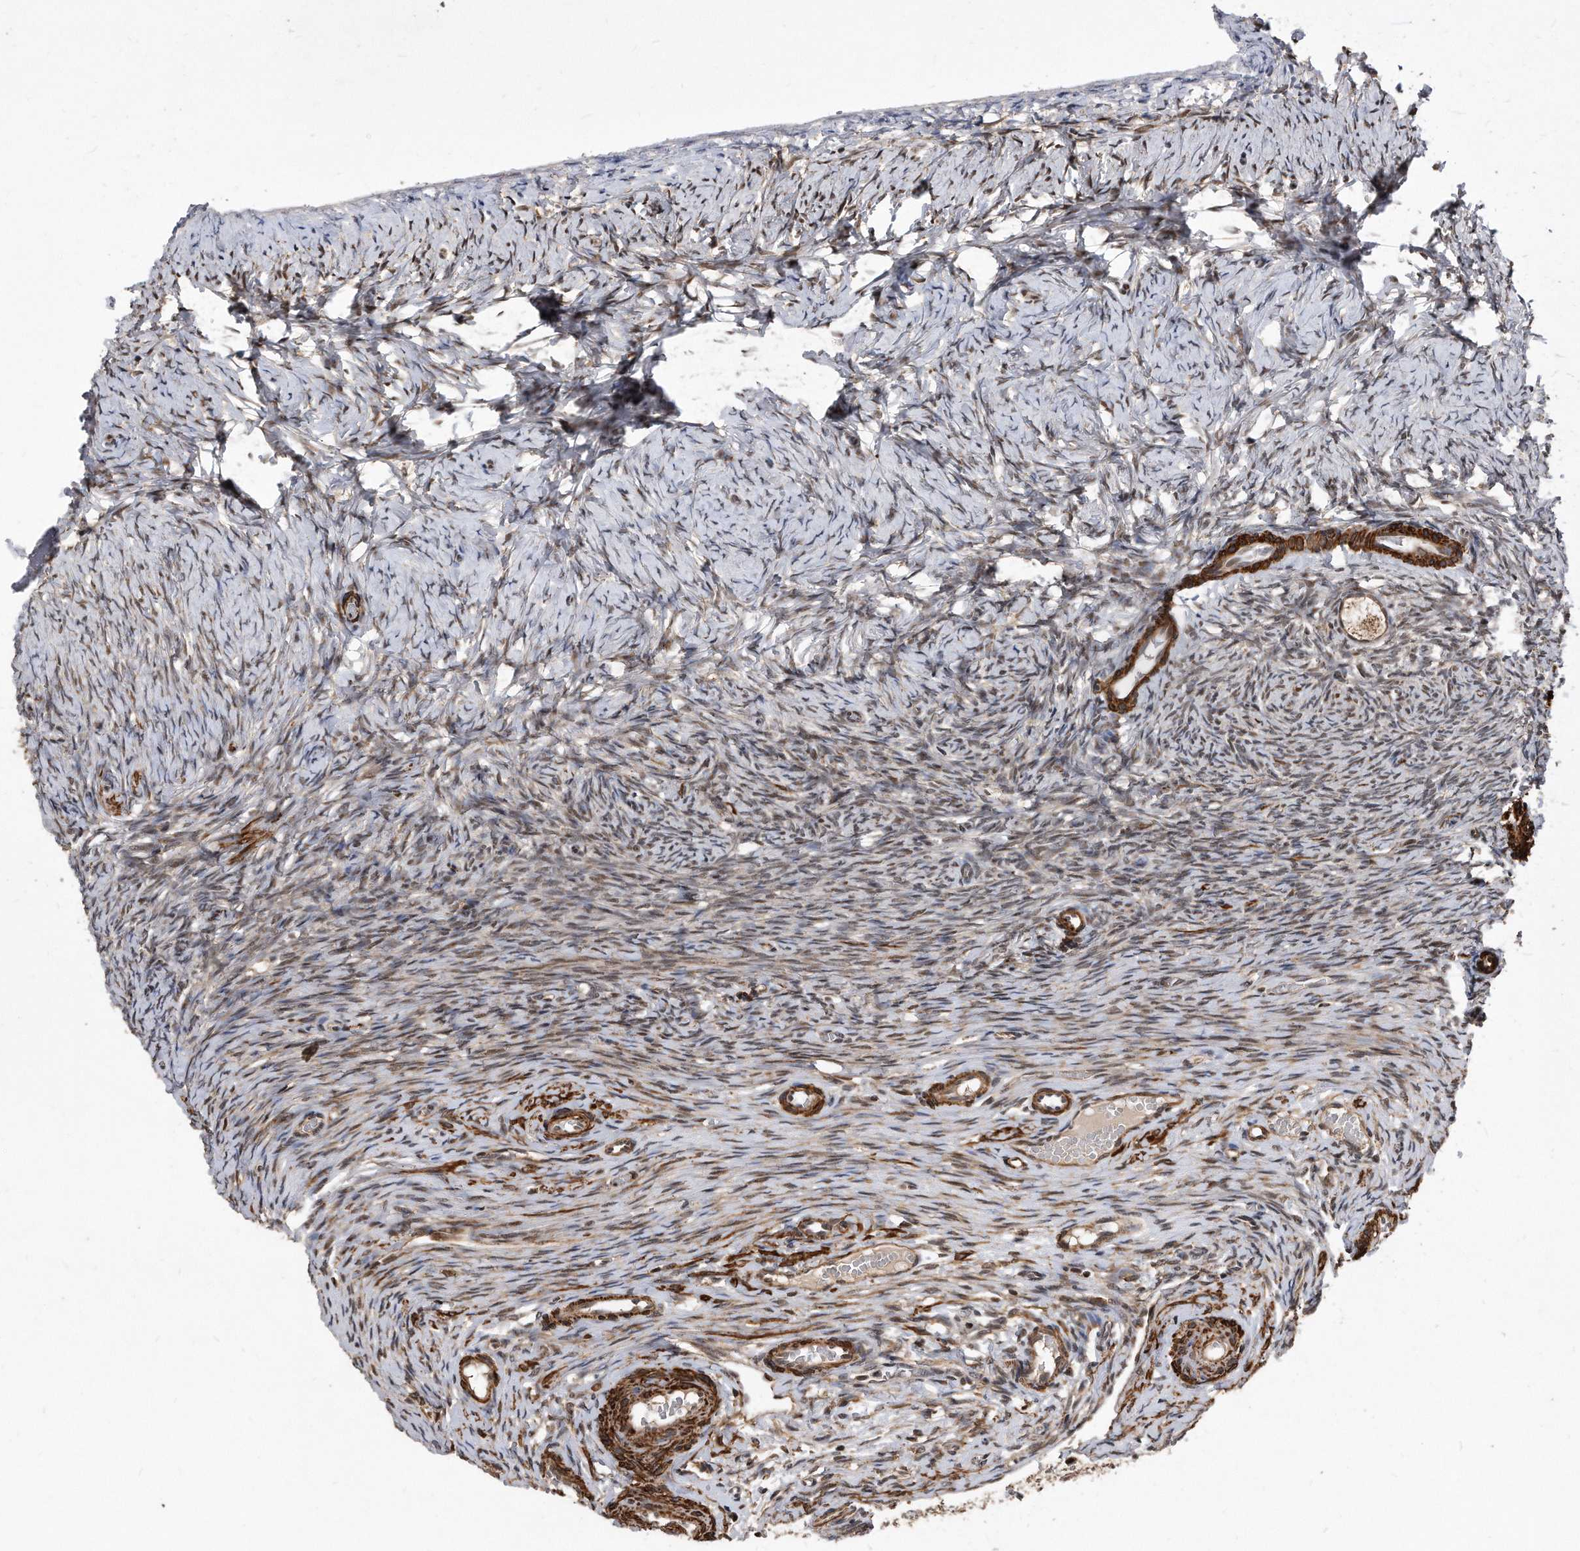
{"staining": {"intensity": "moderate", "quantity": "25%-75%", "location": "cytoplasmic/membranous"}, "tissue": "ovary", "cell_type": "Follicle cells", "image_type": "normal", "snomed": [{"axis": "morphology", "description": "Adenocarcinoma, NOS"}, {"axis": "topography", "description": "Endometrium"}], "caption": "High-magnification brightfield microscopy of benign ovary stained with DAB (brown) and counterstained with hematoxylin (blue). follicle cells exhibit moderate cytoplasmic/membranous expression is present in approximately25%-75% of cells.", "gene": "DUSP22", "patient": {"sex": "female", "age": 32}}